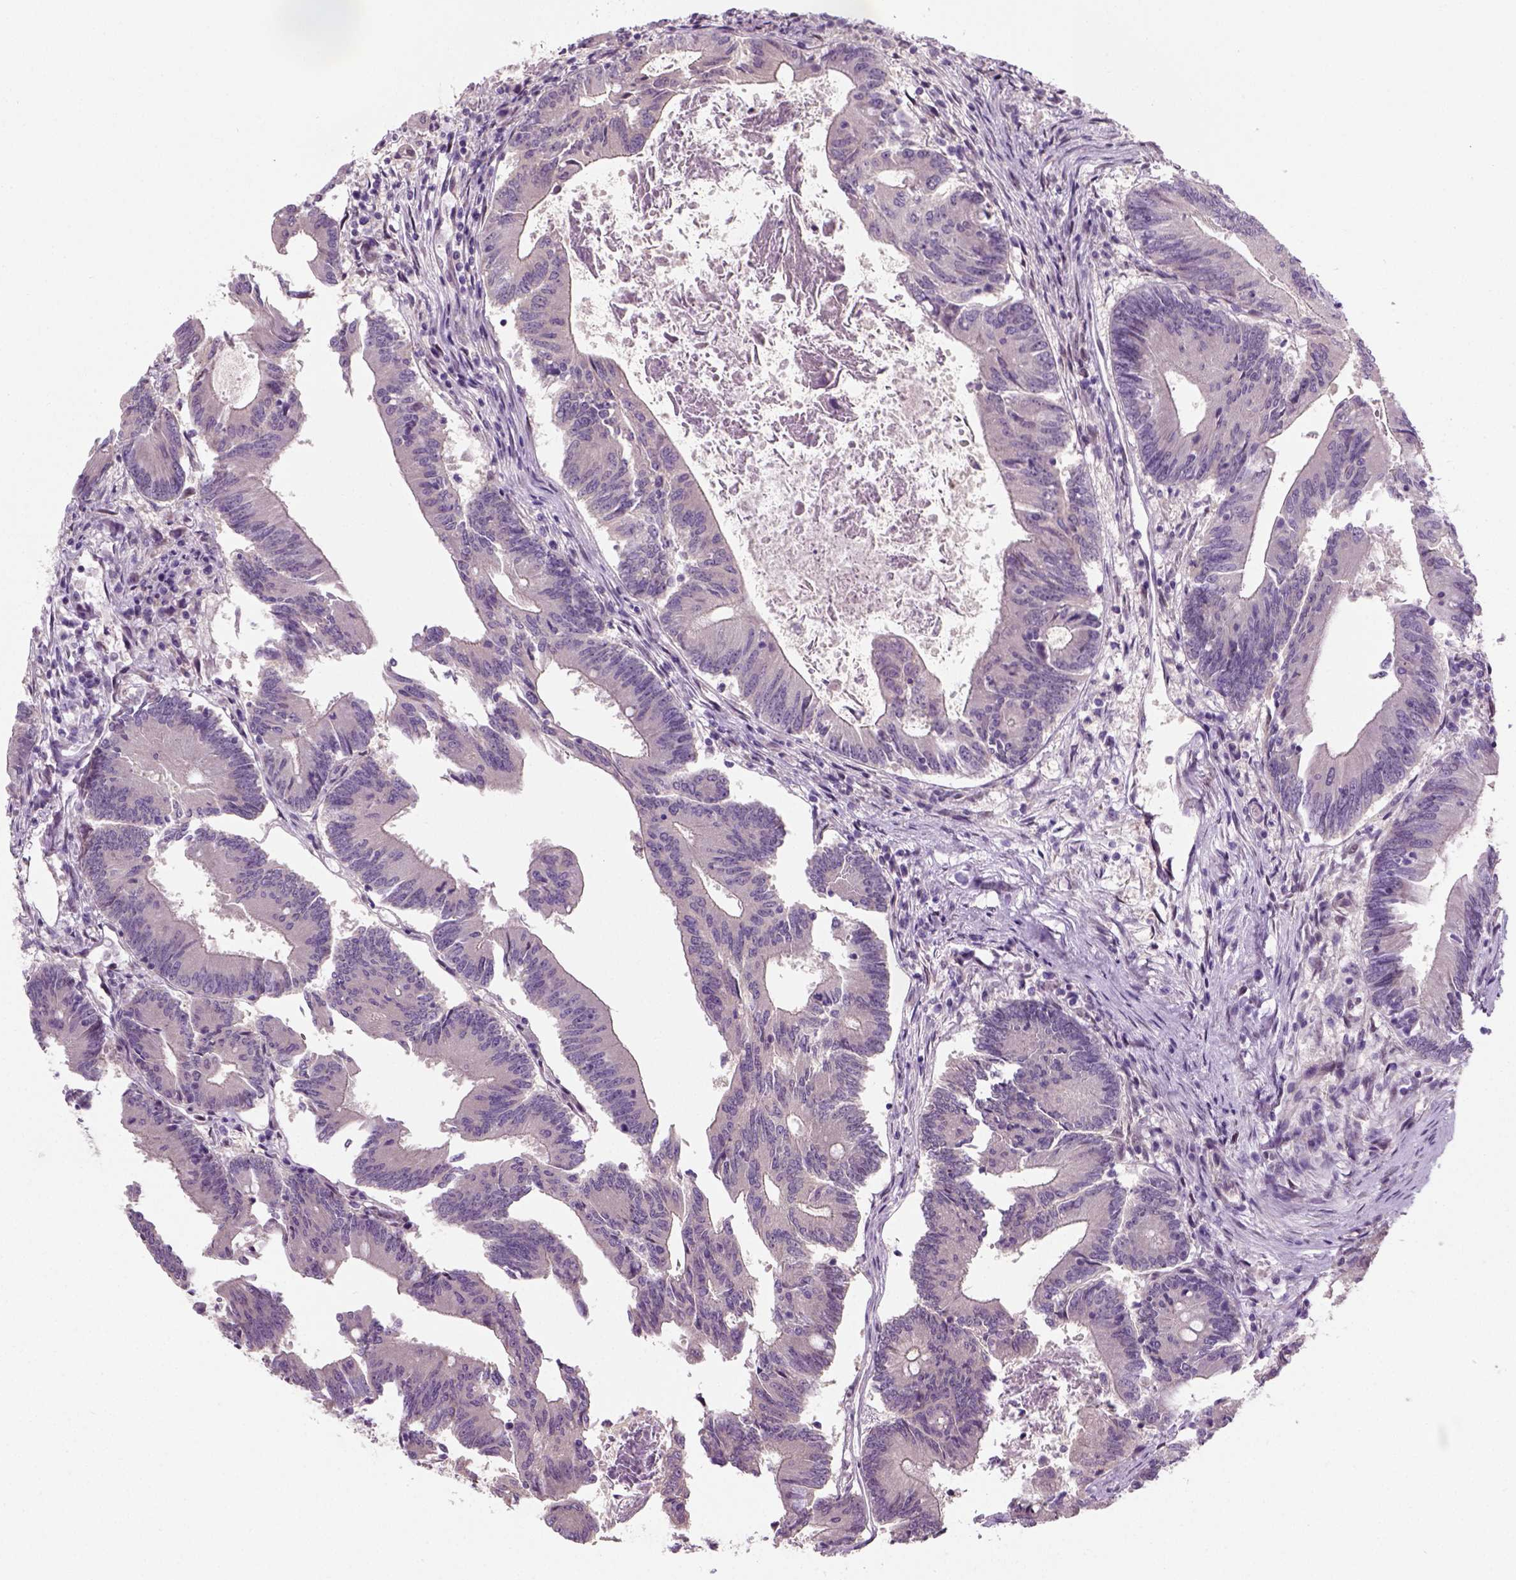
{"staining": {"intensity": "negative", "quantity": "none", "location": "none"}, "tissue": "colorectal cancer", "cell_type": "Tumor cells", "image_type": "cancer", "snomed": [{"axis": "morphology", "description": "Adenocarcinoma, NOS"}, {"axis": "topography", "description": "Colon"}], "caption": "Colorectal adenocarcinoma was stained to show a protein in brown. There is no significant staining in tumor cells.", "gene": "C1orf112", "patient": {"sex": "female", "age": 70}}